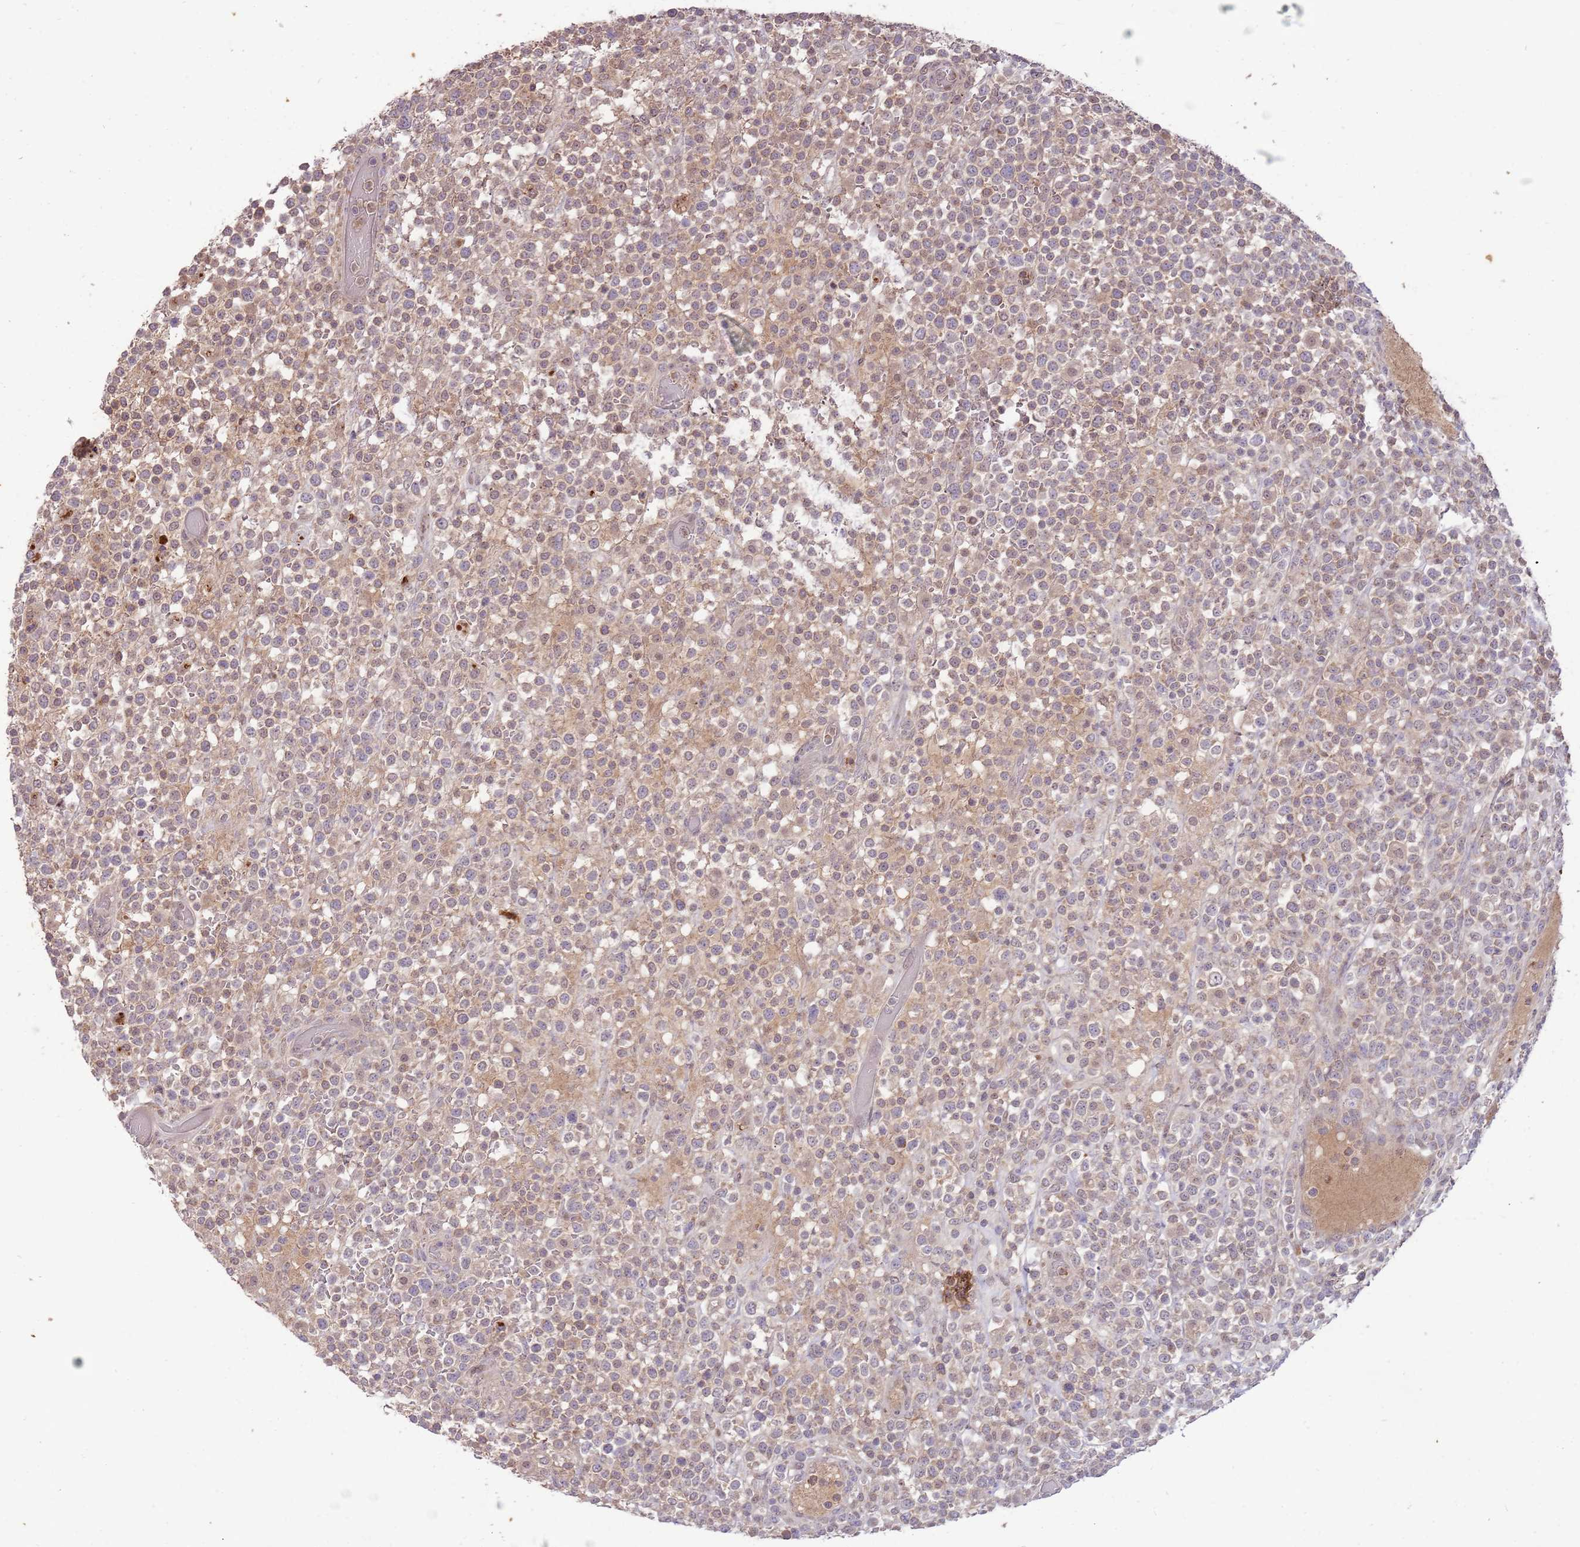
{"staining": {"intensity": "weak", "quantity": "25%-75%", "location": "cytoplasmic/membranous,nuclear"}, "tissue": "lymphoma", "cell_type": "Tumor cells", "image_type": "cancer", "snomed": [{"axis": "morphology", "description": "Malignant lymphoma, non-Hodgkin's type, High grade"}, {"axis": "topography", "description": "Colon"}], "caption": "Human malignant lymphoma, non-Hodgkin's type (high-grade) stained with a brown dye demonstrates weak cytoplasmic/membranous and nuclear positive expression in approximately 25%-75% of tumor cells.", "gene": "NBPF6", "patient": {"sex": "female", "age": 53}}